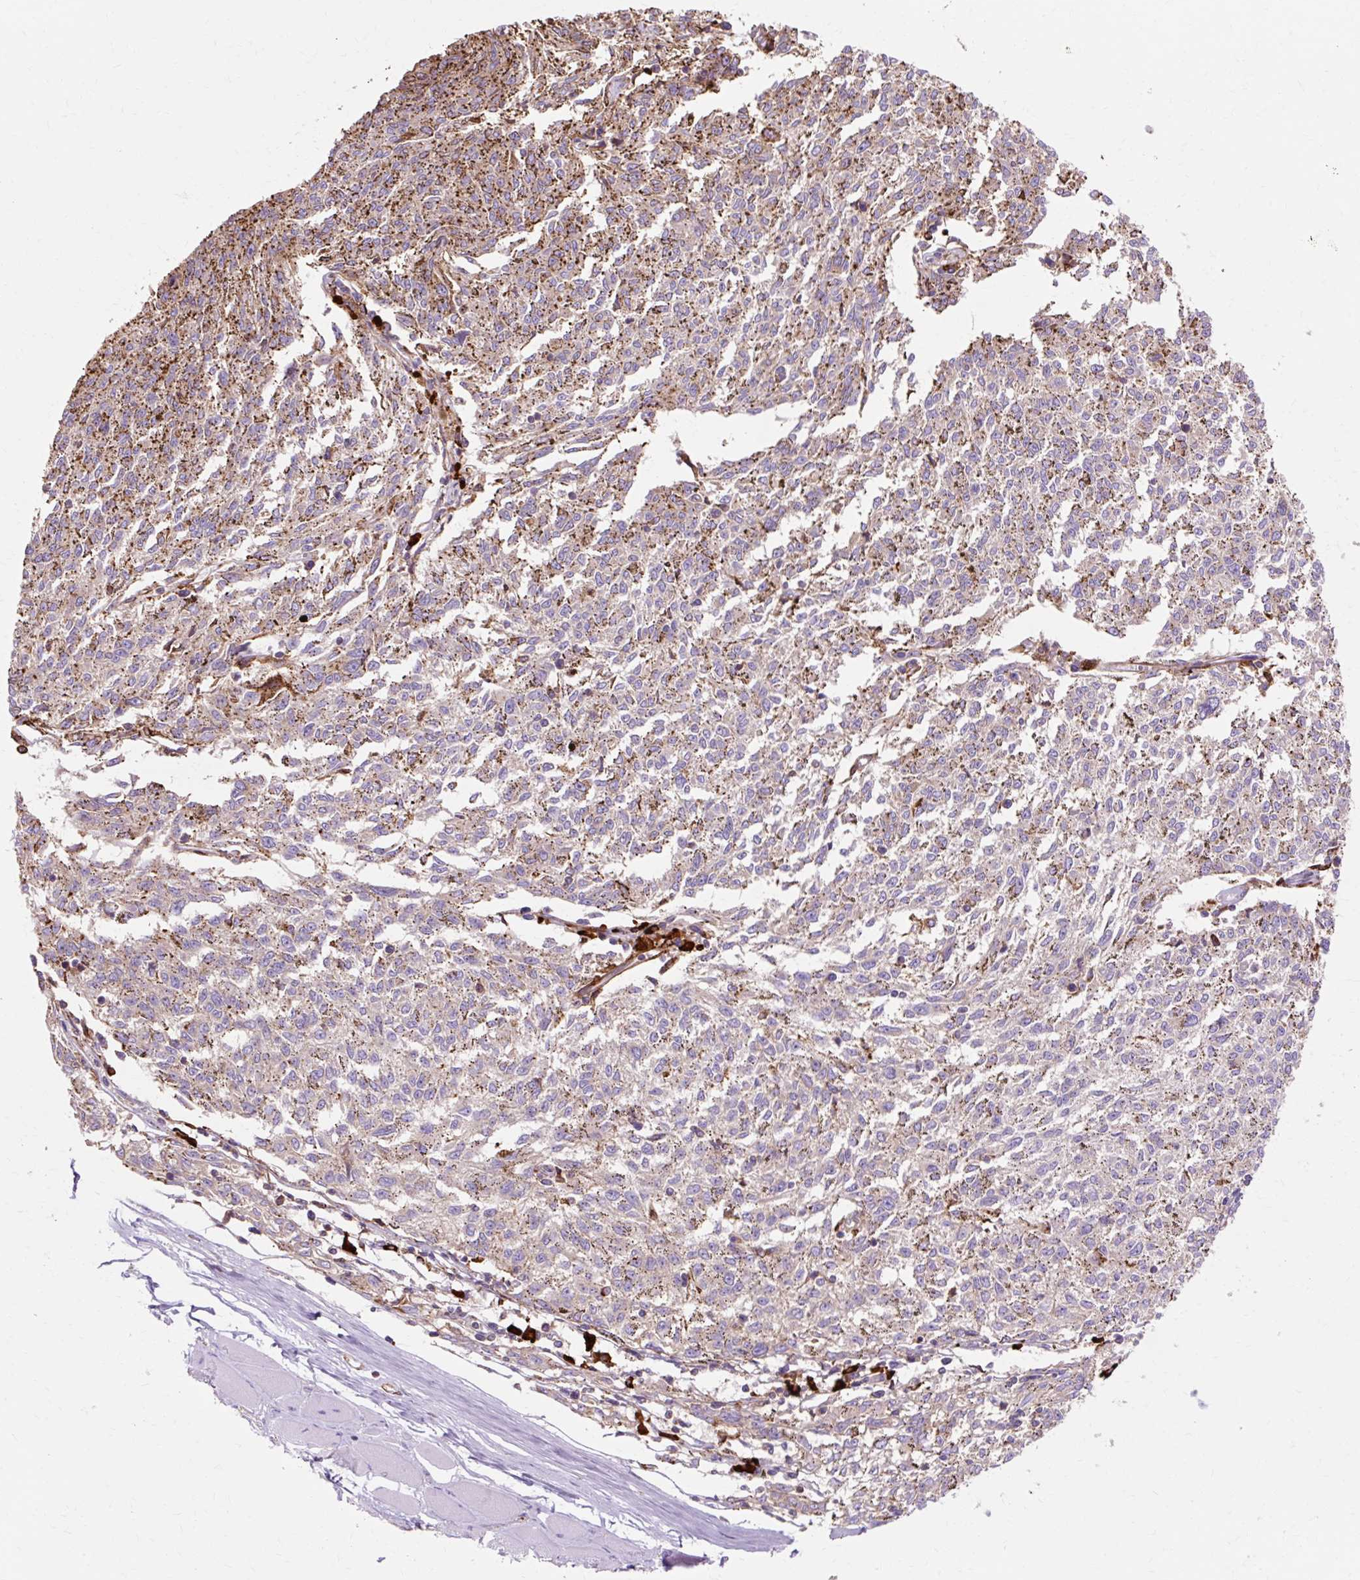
{"staining": {"intensity": "negative", "quantity": "none", "location": "none"}, "tissue": "melanoma", "cell_type": "Tumor cells", "image_type": "cancer", "snomed": [{"axis": "morphology", "description": "Malignant melanoma, NOS"}, {"axis": "topography", "description": "Skin"}], "caption": "Human melanoma stained for a protein using immunohistochemistry displays no positivity in tumor cells.", "gene": "TBC1D2B", "patient": {"sex": "female", "age": 72}}